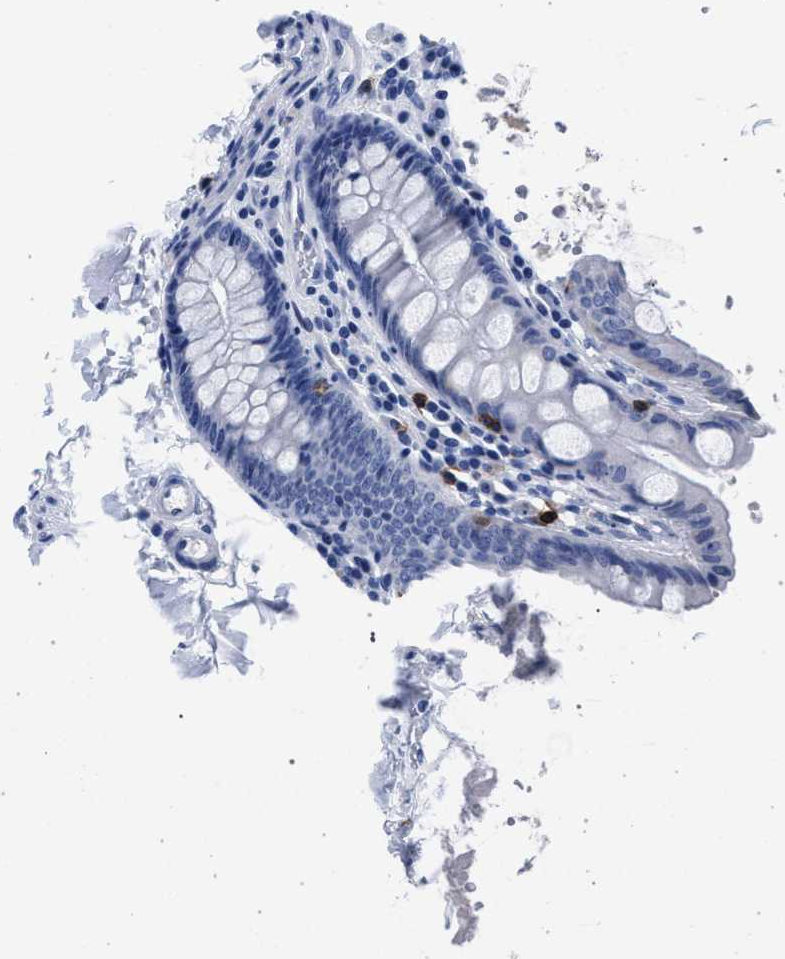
{"staining": {"intensity": "negative", "quantity": "none", "location": "none"}, "tissue": "colon", "cell_type": "Endothelial cells", "image_type": "normal", "snomed": [{"axis": "morphology", "description": "Normal tissue, NOS"}, {"axis": "topography", "description": "Colon"}], "caption": "IHC of unremarkable human colon shows no expression in endothelial cells.", "gene": "KLRK1", "patient": {"sex": "female", "age": 61}}